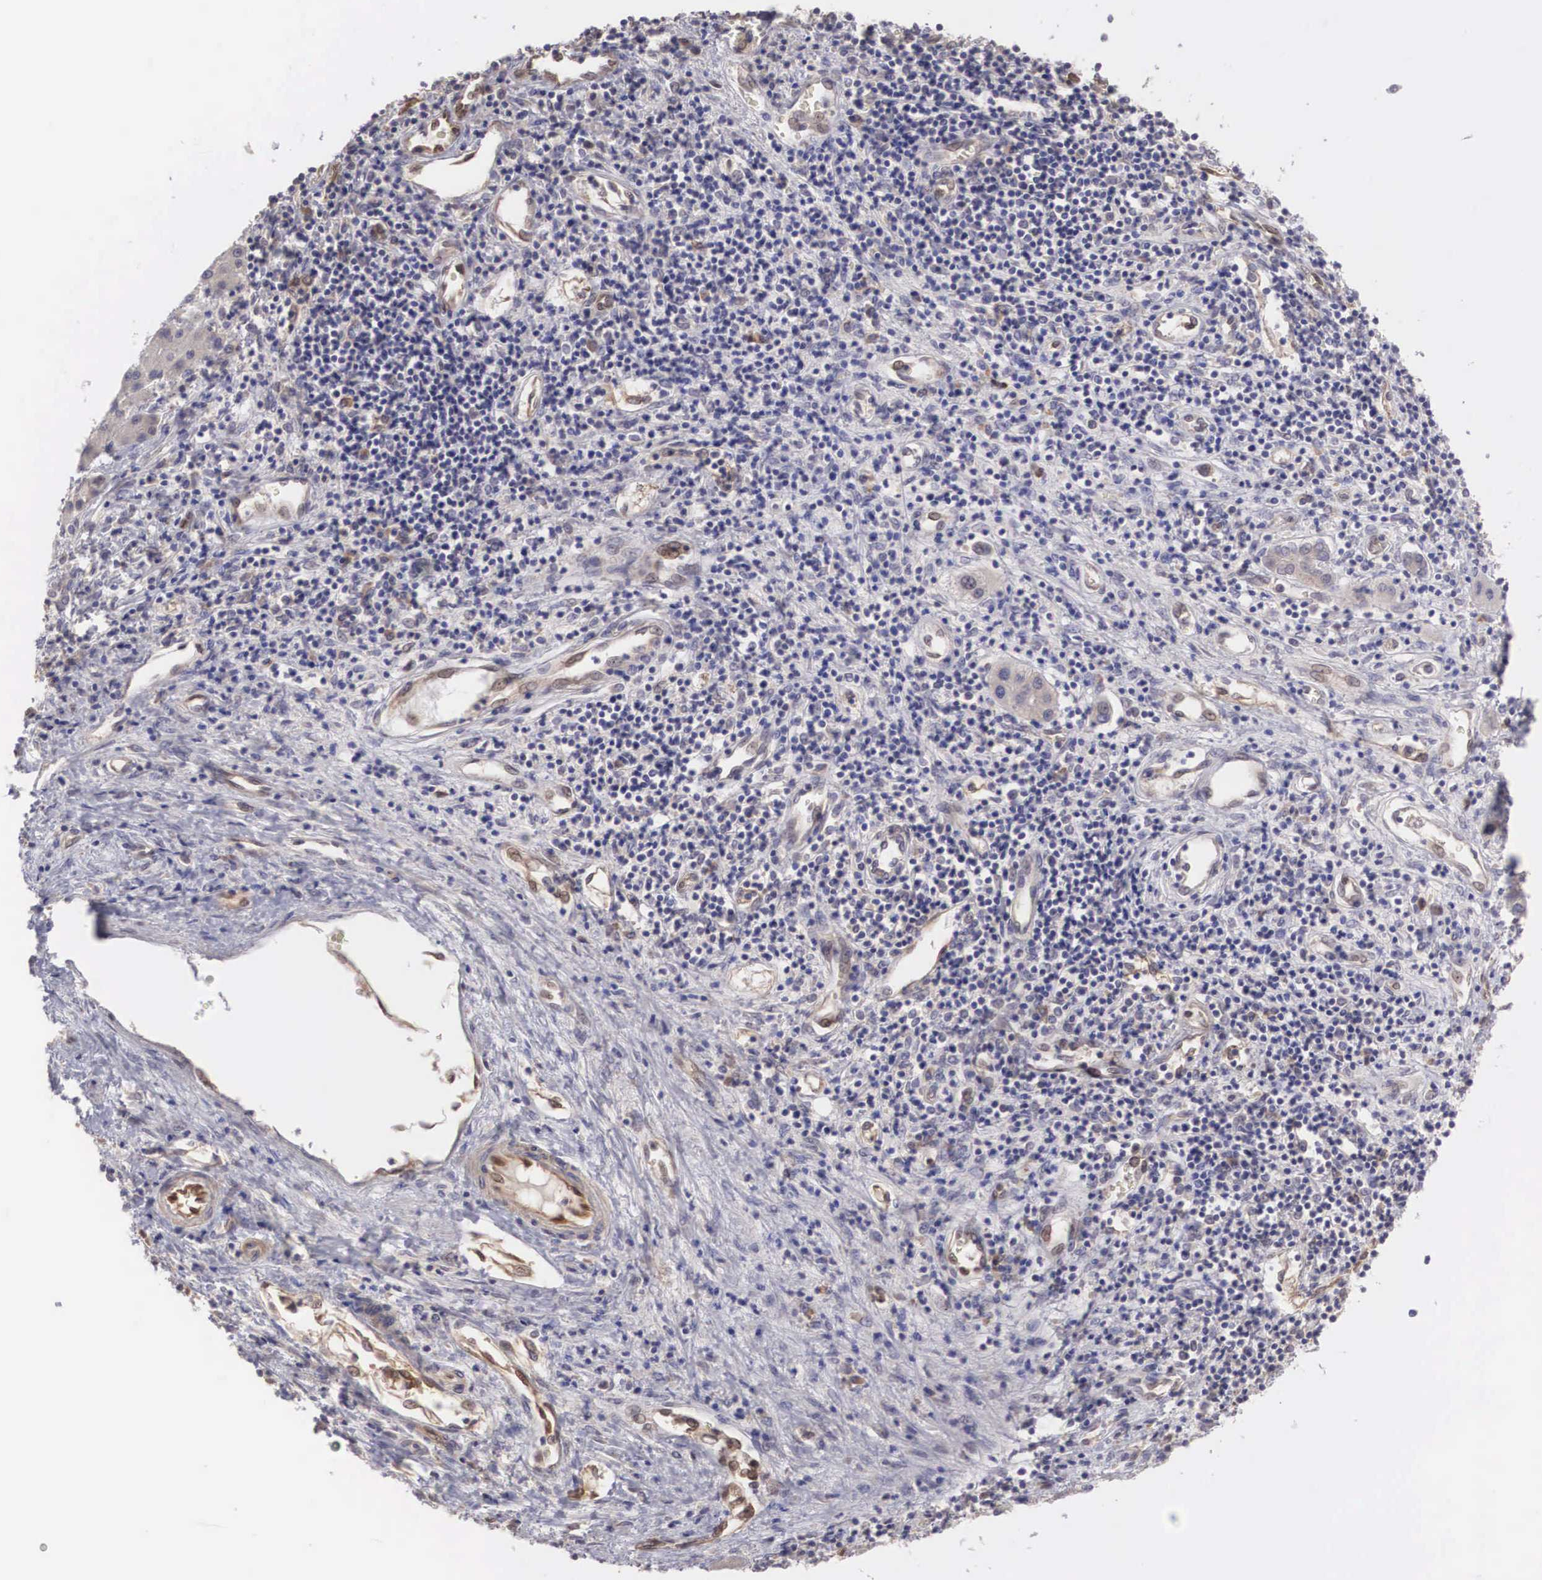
{"staining": {"intensity": "weak", "quantity": ">75%", "location": "cytoplasmic/membranous,nuclear"}, "tissue": "liver cancer", "cell_type": "Tumor cells", "image_type": "cancer", "snomed": [{"axis": "morphology", "description": "Carcinoma, Hepatocellular, NOS"}, {"axis": "topography", "description": "Liver"}], "caption": "Tumor cells show low levels of weak cytoplasmic/membranous and nuclear expression in about >75% of cells in human liver cancer (hepatocellular carcinoma). (Stains: DAB in brown, nuclei in blue, Microscopy: brightfield microscopy at high magnification).", "gene": "DNAJB7", "patient": {"sex": "male", "age": 24}}